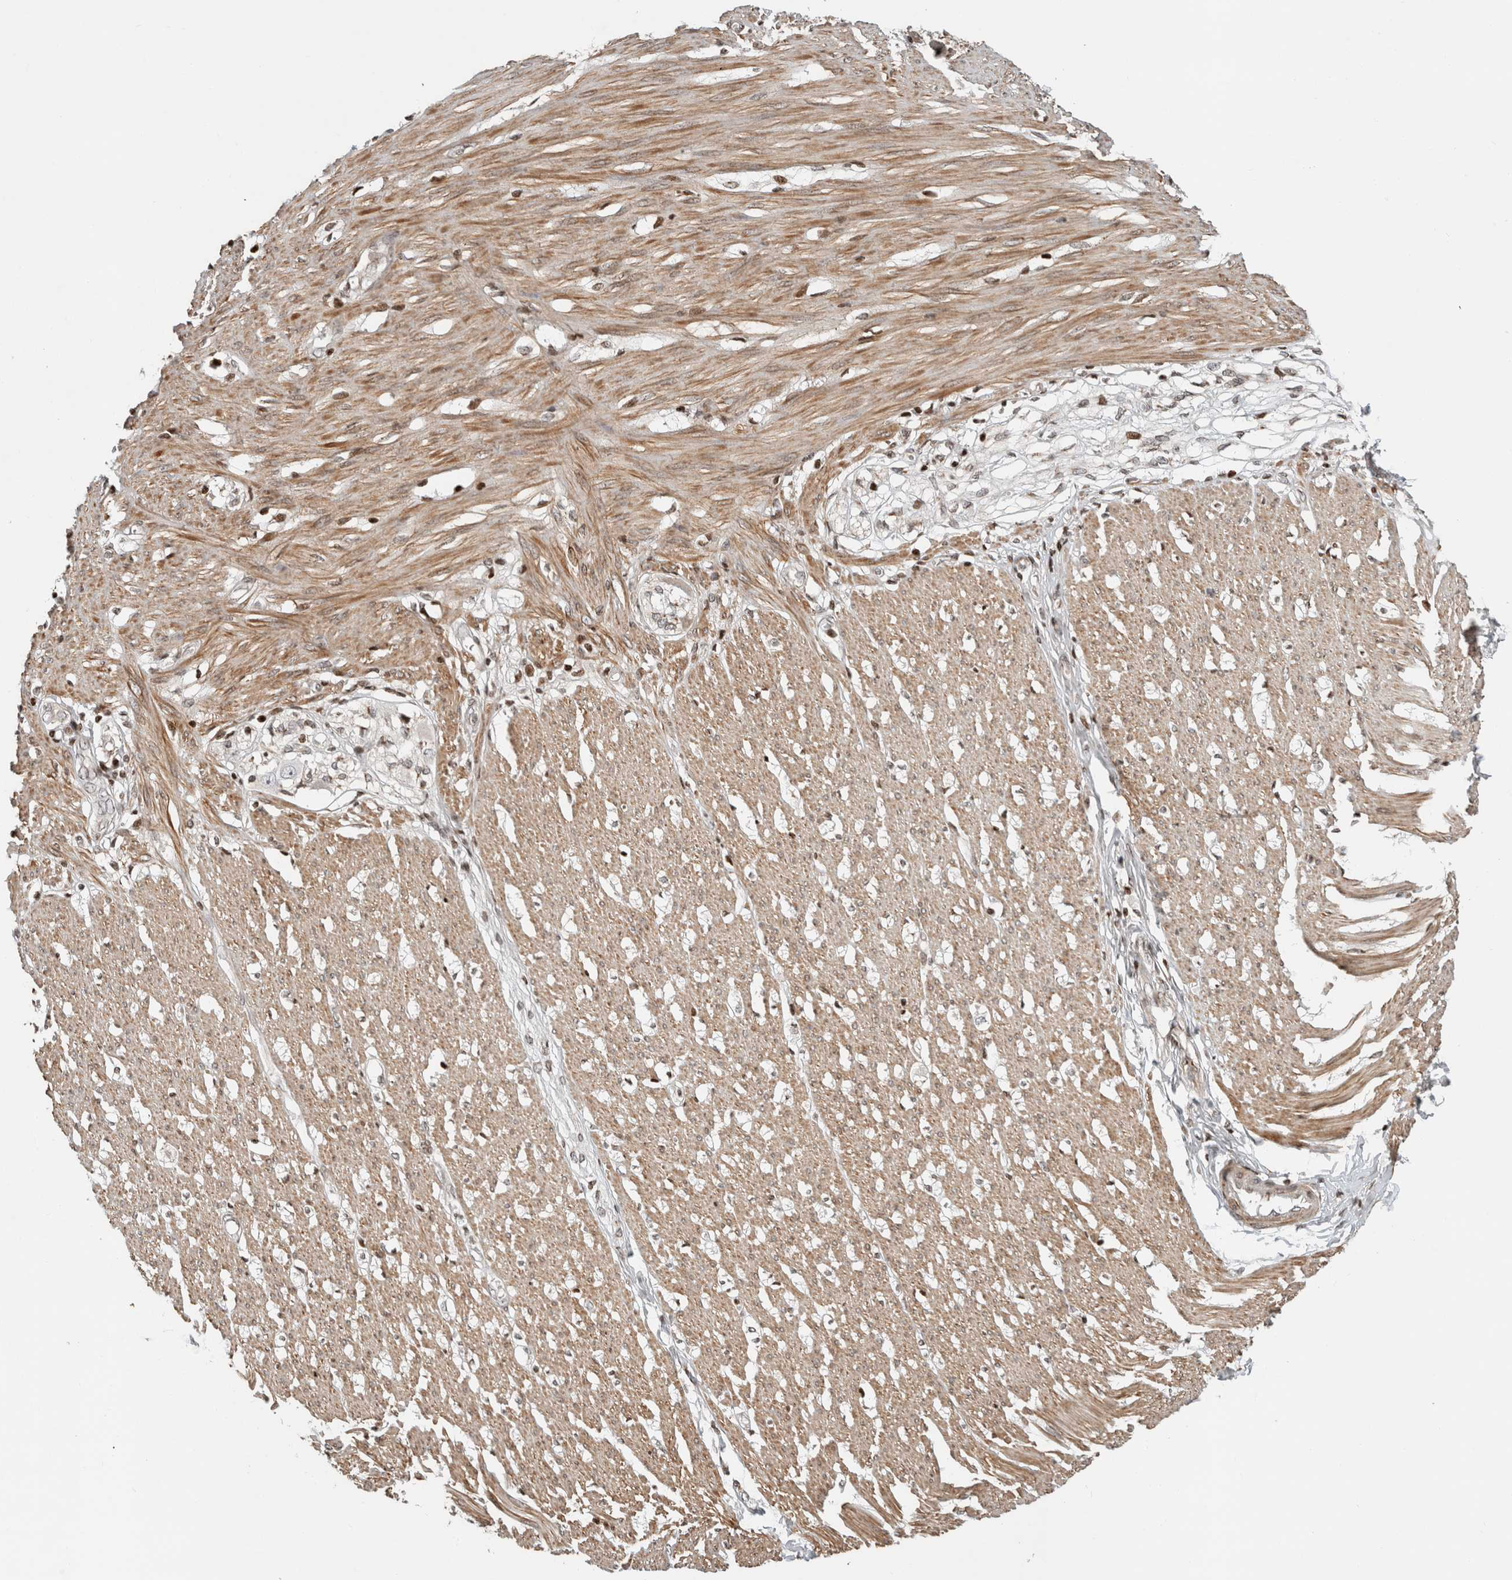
{"staining": {"intensity": "moderate", "quantity": ">75%", "location": "cytoplasmic/membranous"}, "tissue": "smooth muscle", "cell_type": "Smooth muscle cells", "image_type": "normal", "snomed": [{"axis": "morphology", "description": "Normal tissue, NOS"}, {"axis": "morphology", "description": "Adenocarcinoma, NOS"}, {"axis": "topography", "description": "Colon"}, {"axis": "topography", "description": "Peripheral nerve tissue"}], "caption": "Protein analysis of benign smooth muscle reveals moderate cytoplasmic/membranous expression in about >75% of smooth muscle cells. Immunohistochemistry stains the protein of interest in brown and the nuclei are stained blue.", "gene": "GINS4", "patient": {"sex": "male", "age": 14}}